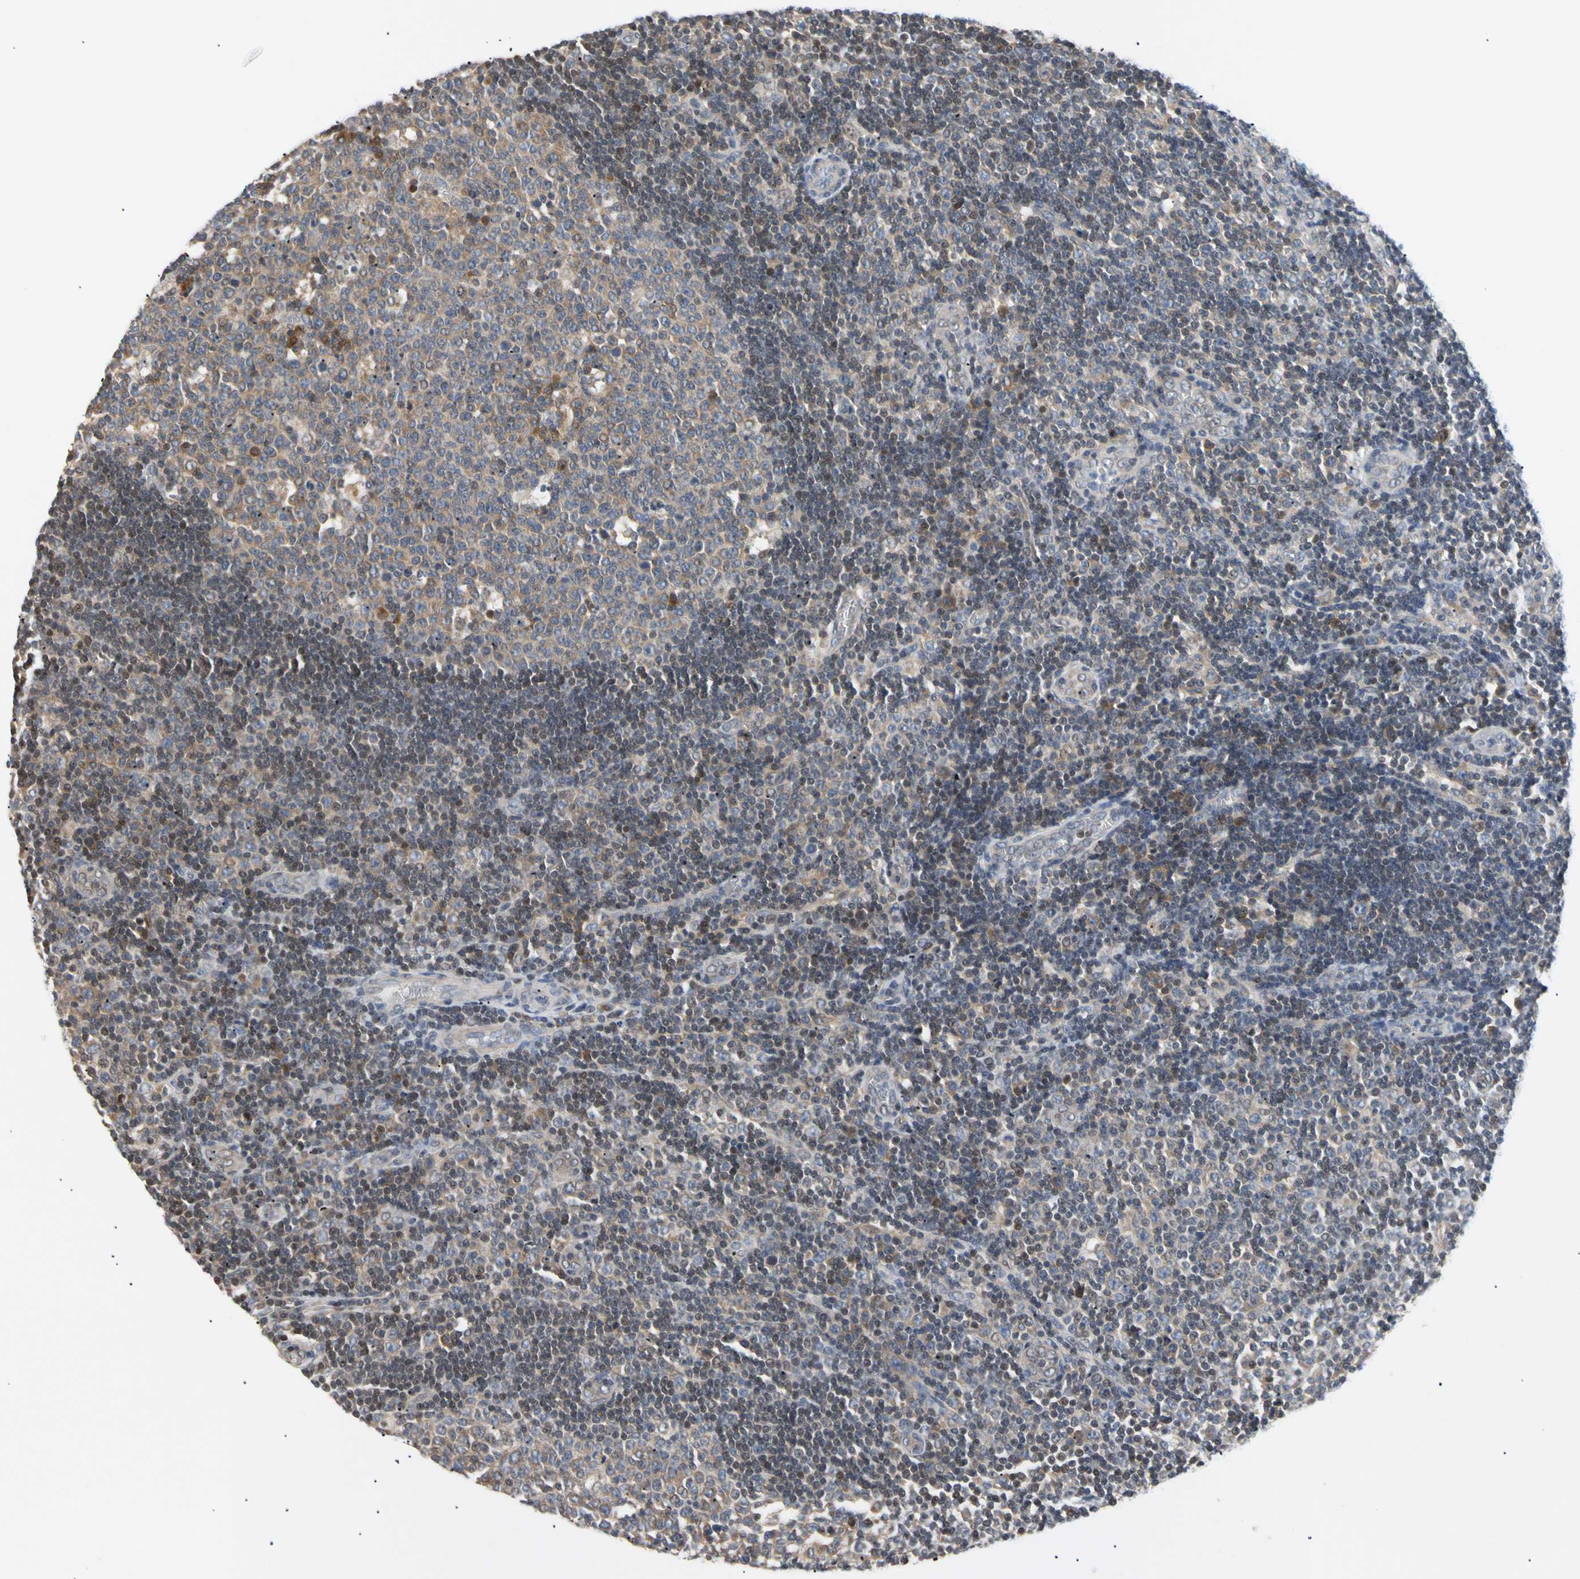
{"staining": {"intensity": "moderate", "quantity": ">75%", "location": "cytoplasmic/membranous"}, "tissue": "lymph node", "cell_type": "Germinal center cells", "image_type": "normal", "snomed": [{"axis": "morphology", "description": "Normal tissue, NOS"}, {"axis": "topography", "description": "Lymph node"}, {"axis": "topography", "description": "Salivary gland"}], "caption": "Immunohistochemistry (IHC) image of unremarkable lymph node: lymph node stained using immunohistochemistry (IHC) demonstrates medium levels of moderate protein expression localized specifically in the cytoplasmic/membranous of germinal center cells, appearing as a cytoplasmic/membranous brown color.", "gene": "SEC23B", "patient": {"sex": "male", "age": 8}}